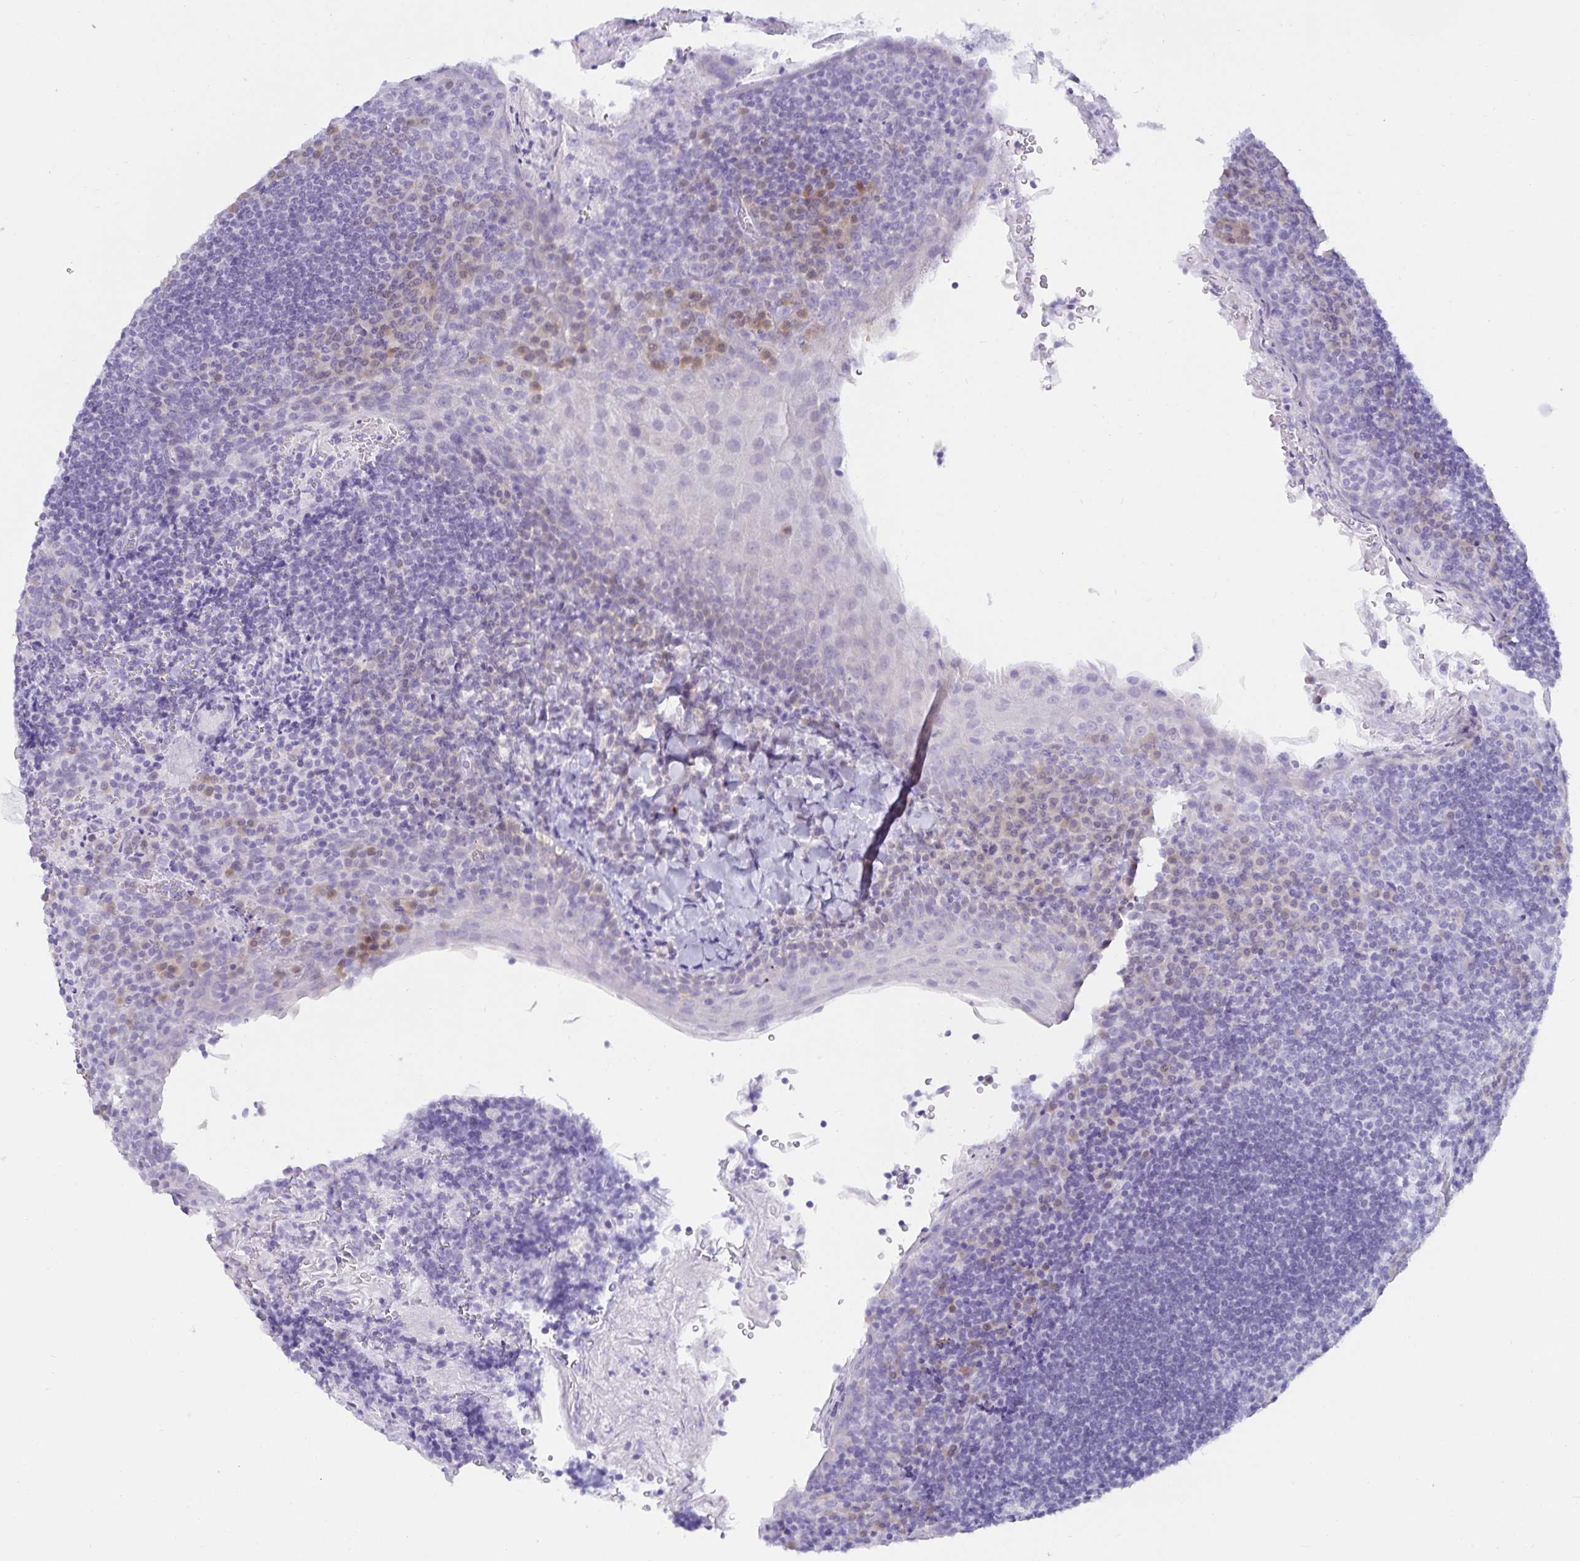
{"staining": {"intensity": "negative", "quantity": "none", "location": "none"}, "tissue": "tonsil", "cell_type": "Germinal center cells", "image_type": "normal", "snomed": [{"axis": "morphology", "description": "Normal tissue, NOS"}, {"axis": "topography", "description": "Tonsil"}], "caption": "A high-resolution image shows immunohistochemistry (IHC) staining of normal tonsil, which exhibits no significant expression in germinal center cells.", "gene": "MON2", "patient": {"sex": "male", "age": 27}}